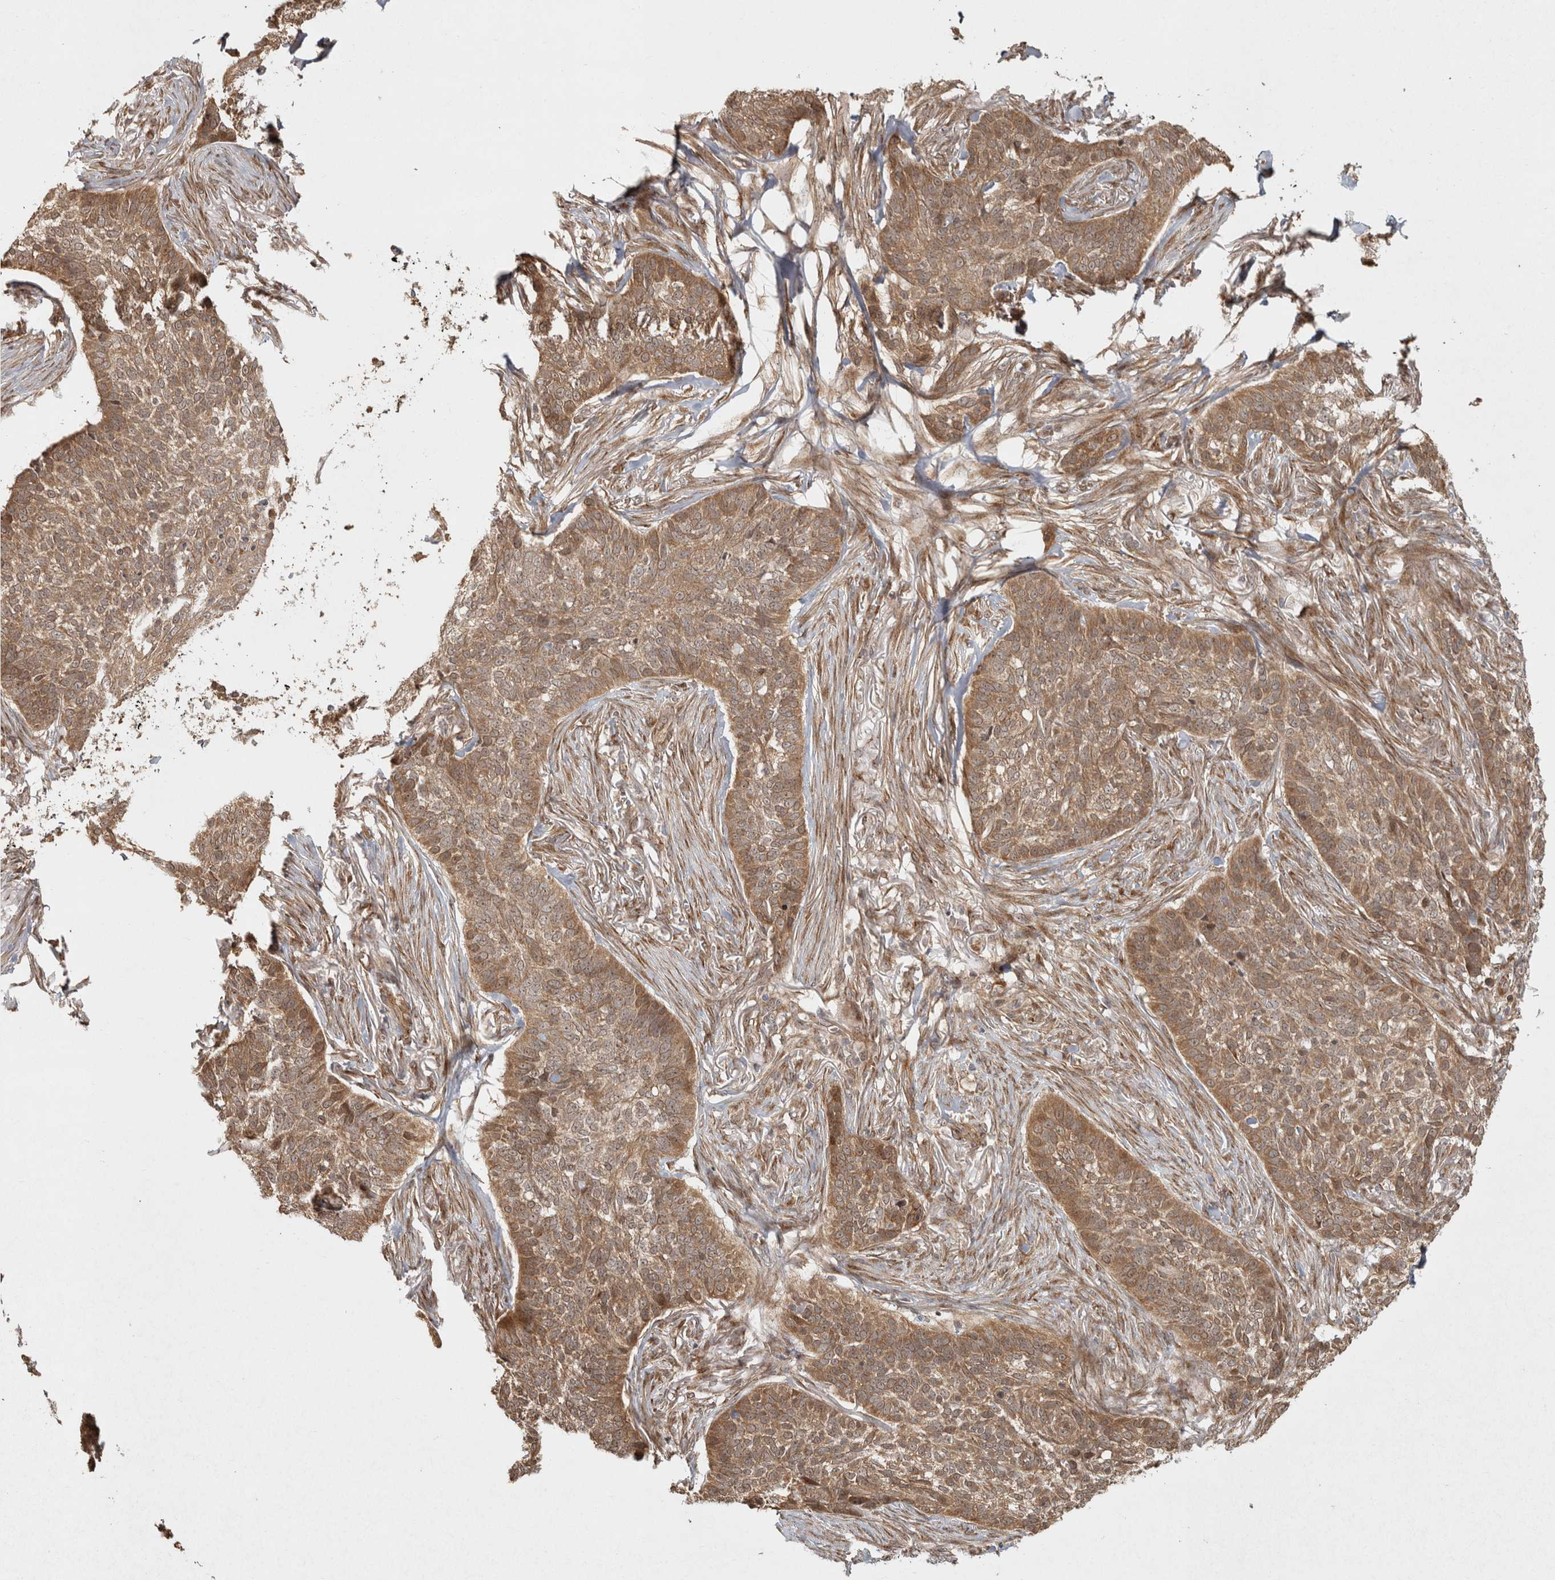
{"staining": {"intensity": "moderate", "quantity": ">75%", "location": "cytoplasmic/membranous"}, "tissue": "skin cancer", "cell_type": "Tumor cells", "image_type": "cancer", "snomed": [{"axis": "morphology", "description": "Basal cell carcinoma"}, {"axis": "topography", "description": "Skin"}], "caption": "Protein staining by immunohistochemistry reveals moderate cytoplasmic/membranous positivity in about >75% of tumor cells in skin cancer (basal cell carcinoma). The protein of interest is stained brown, and the nuclei are stained in blue (DAB IHC with brightfield microscopy, high magnification).", "gene": "CAMSAP2", "patient": {"sex": "male", "age": 85}}